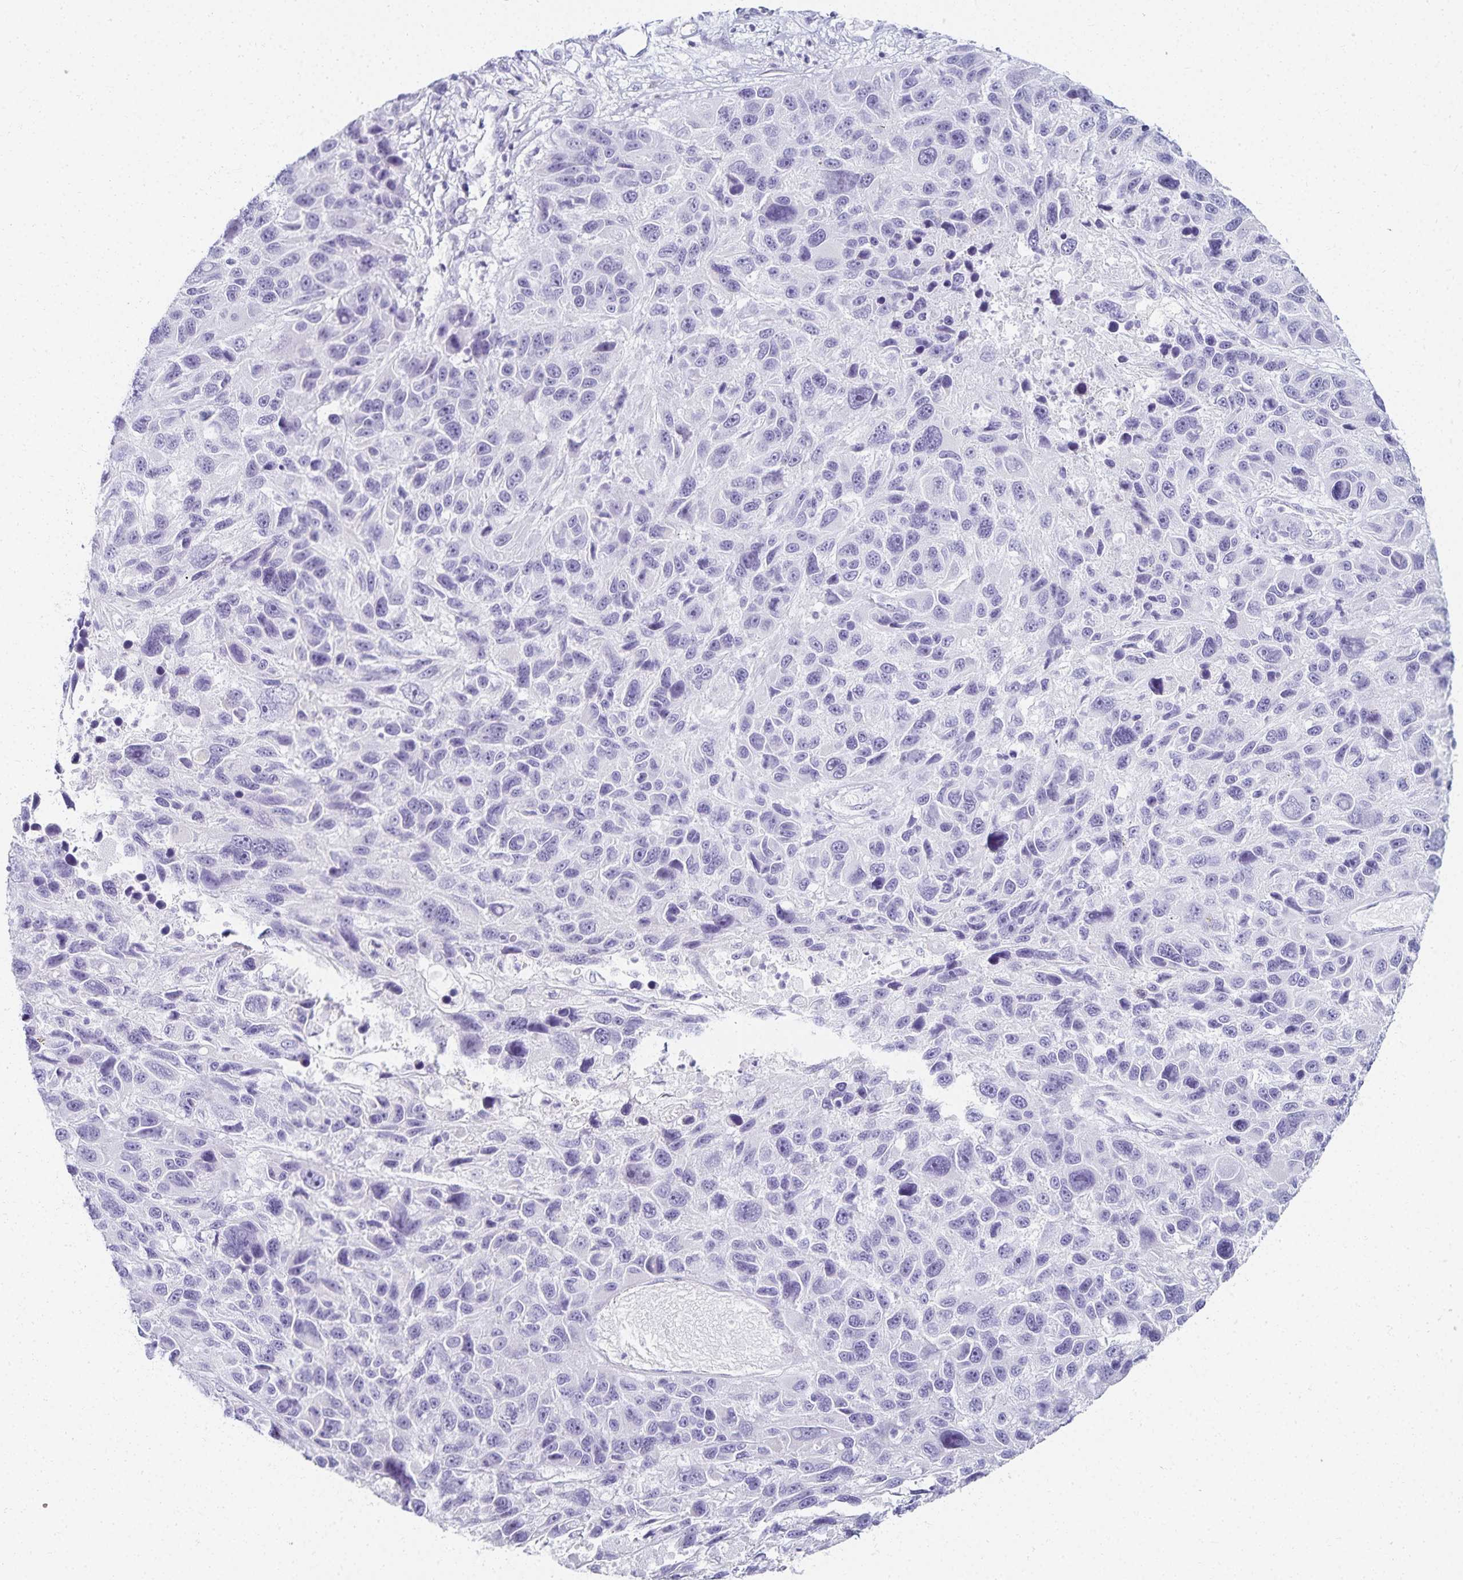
{"staining": {"intensity": "negative", "quantity": "none", "location": "none"}, "tissue": "melanoma", "cell_type": "Tumor cells", "image_type": "cancer", "snomed": [{"axis": "morphology", "description": "Malignant melanoma, NOS"}, {"axis": "topography", "description": "Skin"}], "caption": "Protein analysis of malignant melanoma exhibits no significant staining in tumor cells.", "gene": "GP2", "patient": {"sex": "male", "age": 53}}